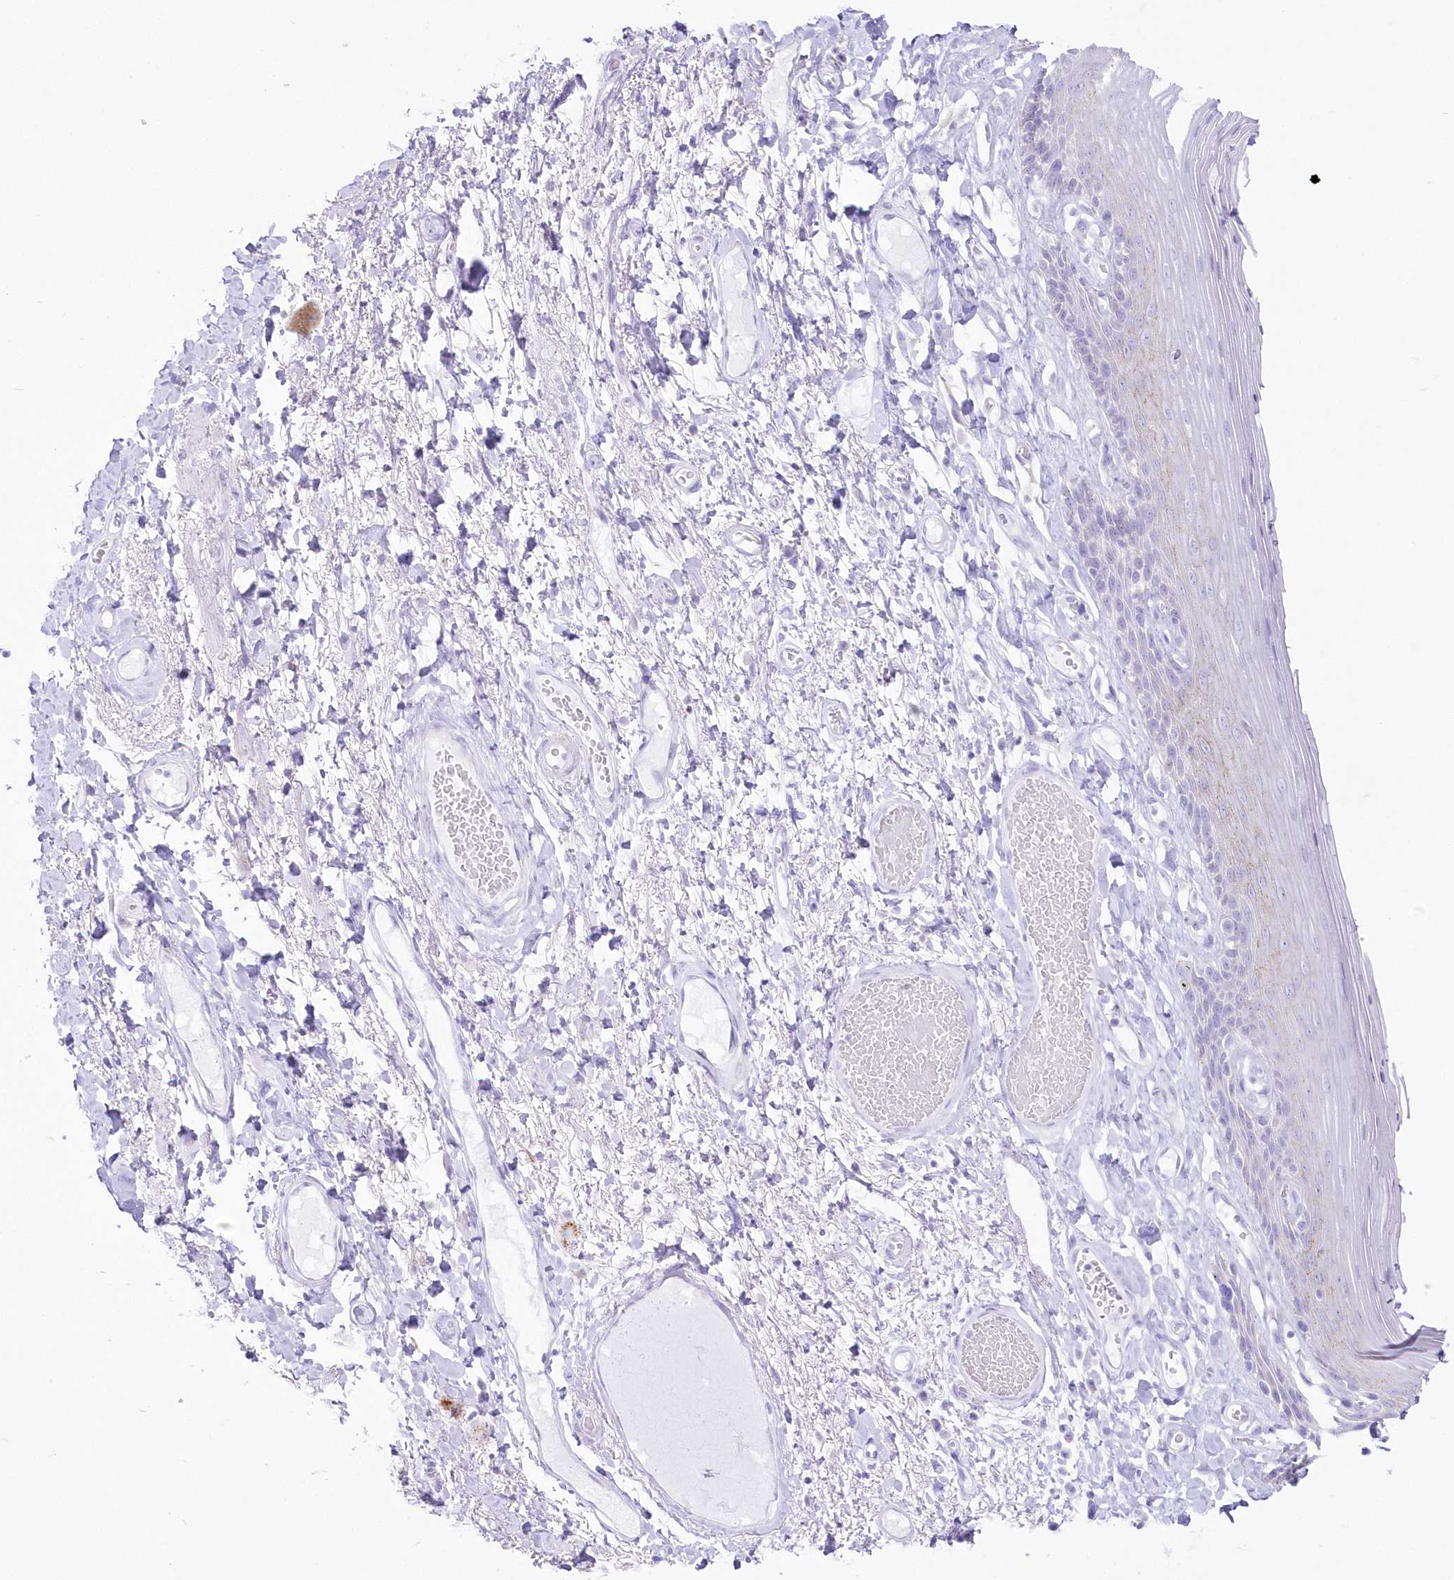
{"staining": {"intensity": "moderate", "quantity": "<25%", "location": "cytoplasmic/membranous"}, "tissue": "skin", "cell_type": "Epidermal cells", "image_type": "normal", "snomed": [{"axis": "morphology", "description": "Normal tissue, NOS"}, {"axis": "topography", "description": "Anal"}], "caption": "DAB immunohistochemical staining of normal skin displays moderate cytoplasmic/membranous protein staining in approximately <25% of epidermal cells. Using DAB (3,3'-diaminobenzidine) (brown) and hematoxylin (blue) stains, captured at high magnification using brightfield microscopy.", "gene": "ZNF843", "patient": {"sex": "male", "age": 69}}